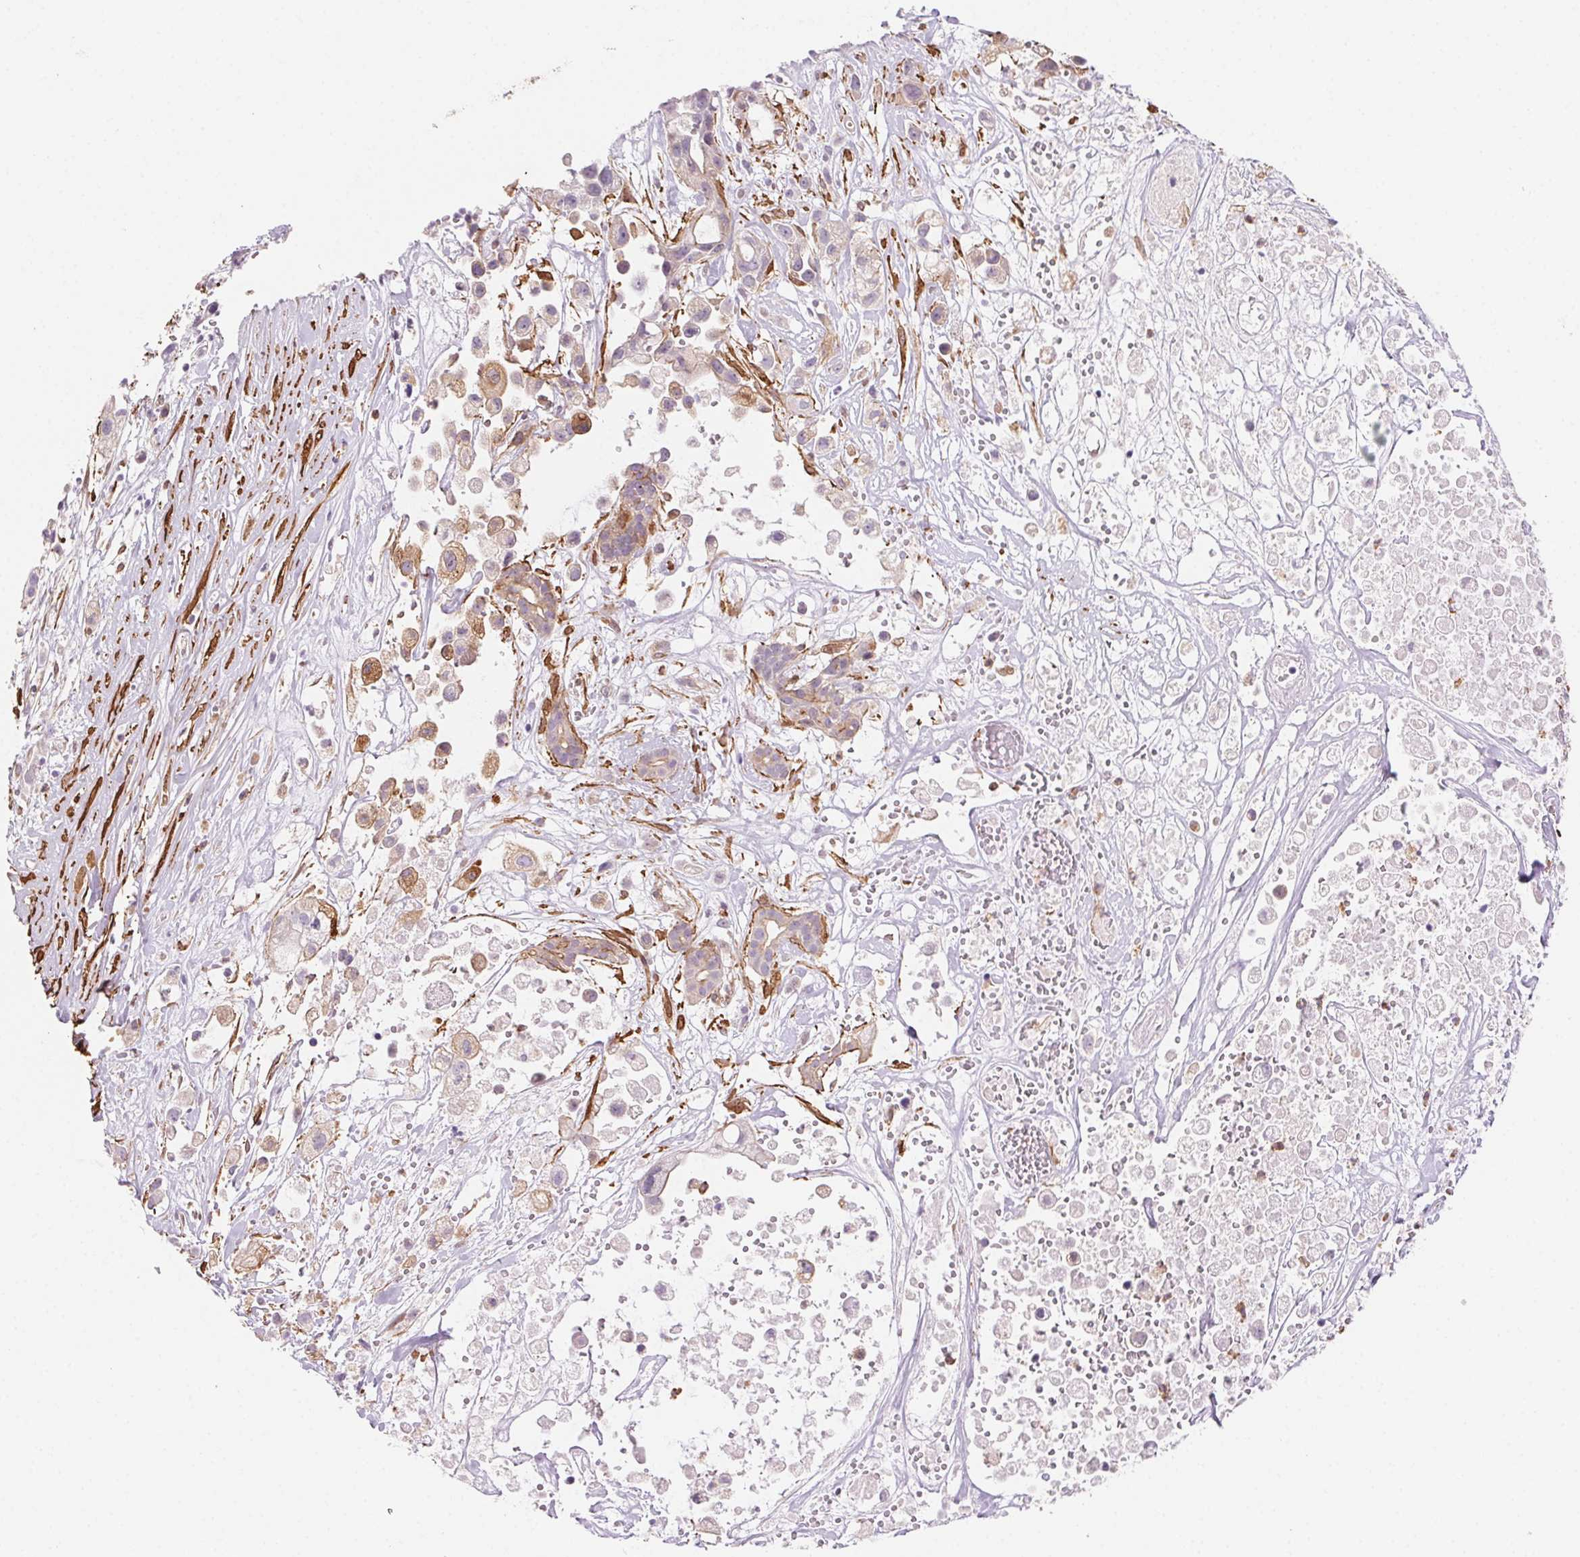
{"staining": {"intensity": "weak", "quantity": "<25%", "location": "cytoplasmic/membranous"}, "tissue": "pancreatic cancer", "cell_type": "Tumor cells", "image_type": "cancer", "snomed": [{"axis": "morphology", "description": "Adenocarcinoma, NOS"}, {"axis": "topography", "description": "Pancreas"}], "caption": "This micrograph is of pancreatic cancer (adenocarcinoma) stained with immunohistochemistry to label a protein in brown with the nuclei are counter-stained blue. There is no expression in tumor cells. Nuclei are stained in blue.", "gene": "GPX8", "patient": {"sex": "male", "age": 44}}